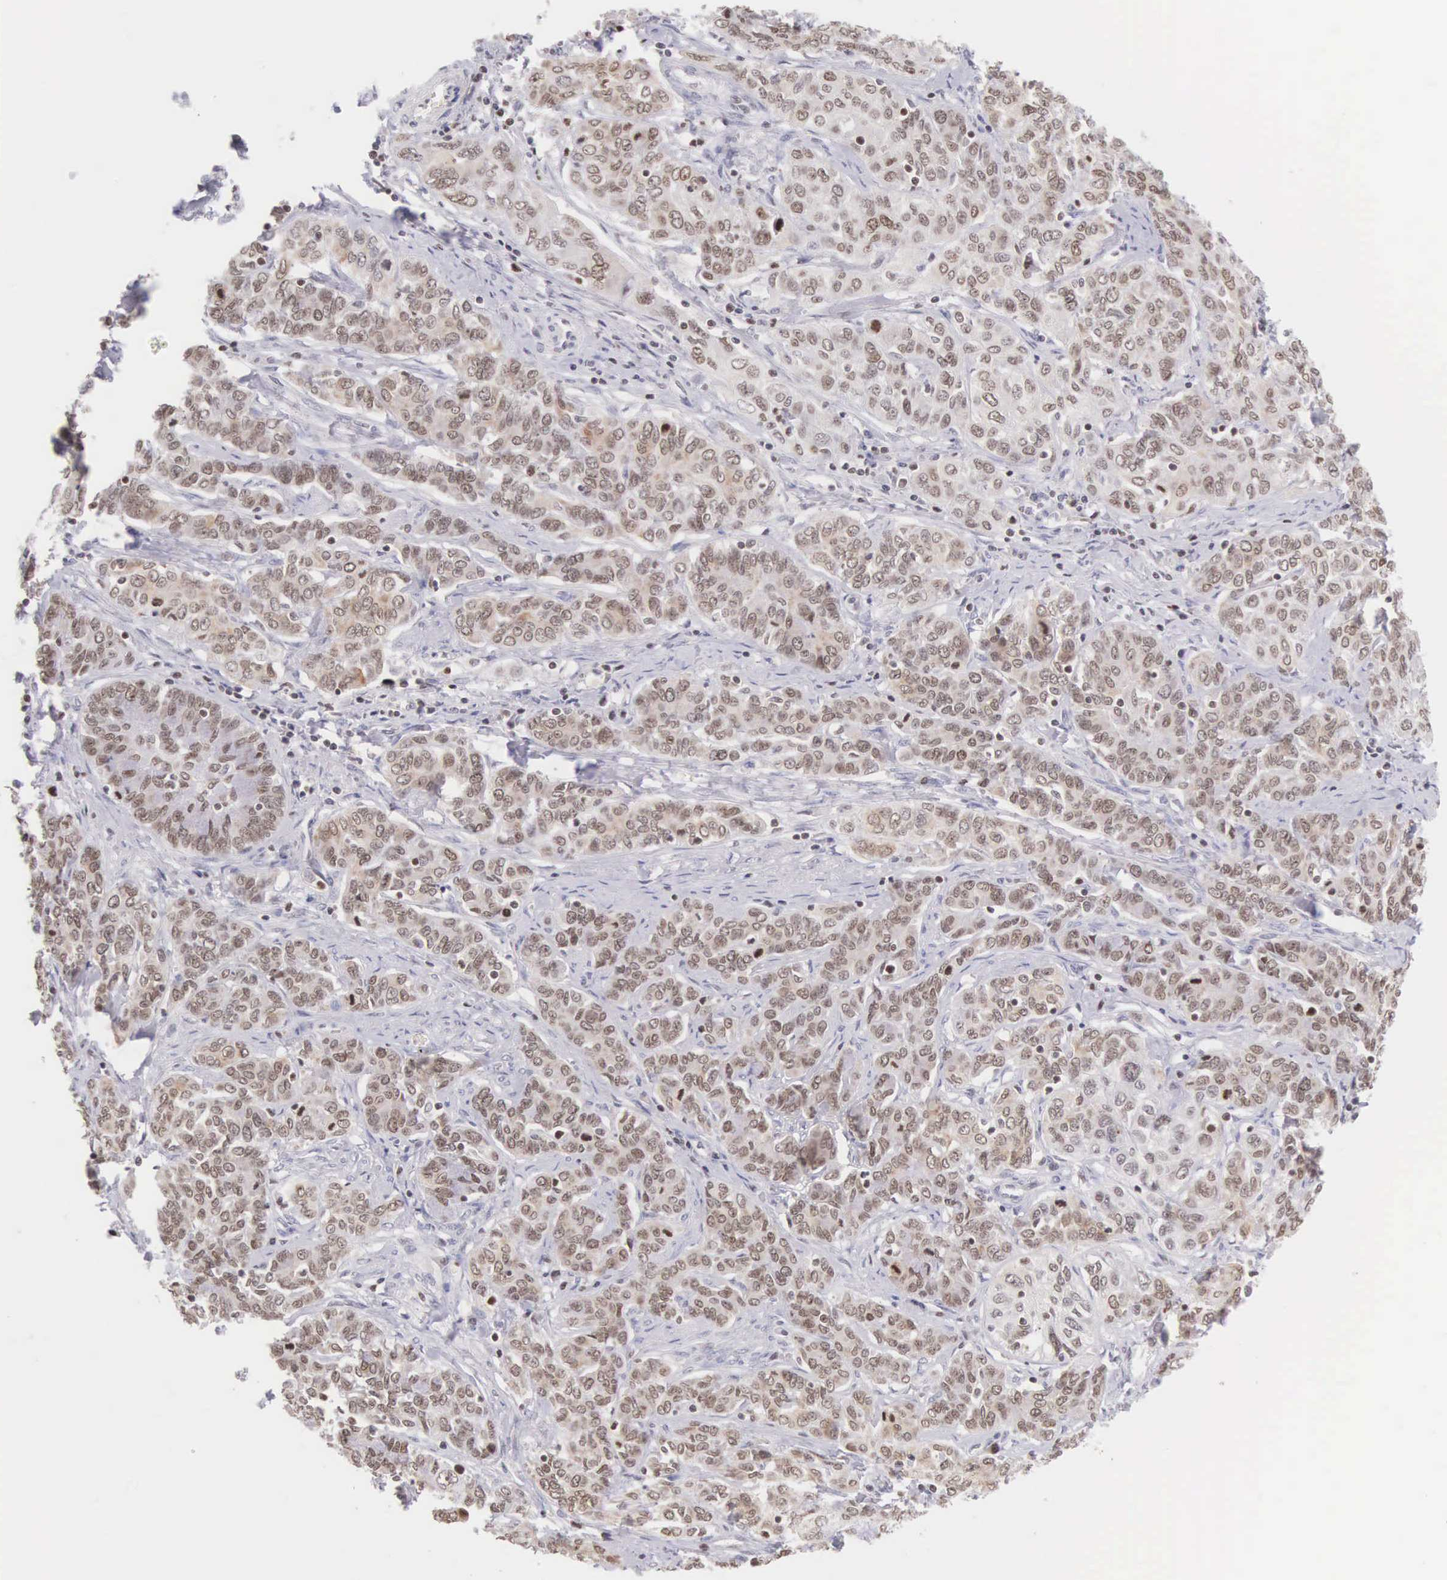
{"staining": {"intensity": "moderate", "quantity": ">75%", "location": "nuclear"}, "tissue": "cervical cancer", "cell_type": "Tumor cells", "image_type": "cancer", "snomed": [{"axis": "morphology", "description": "Squamous cell carcinoma, NOS"}, {"axis": "topography", "description": "Cervix"}], "caption": "An immunohistochemistry (IHC) photomicrograph of neoplastic tissue is shown. Protein staining in brown labels moderate nuclear positivity in cervical squamous cell carcinoma within tumor cells.", "gene": "VRK1", "patient": {"sex": "female", "age": 38}}